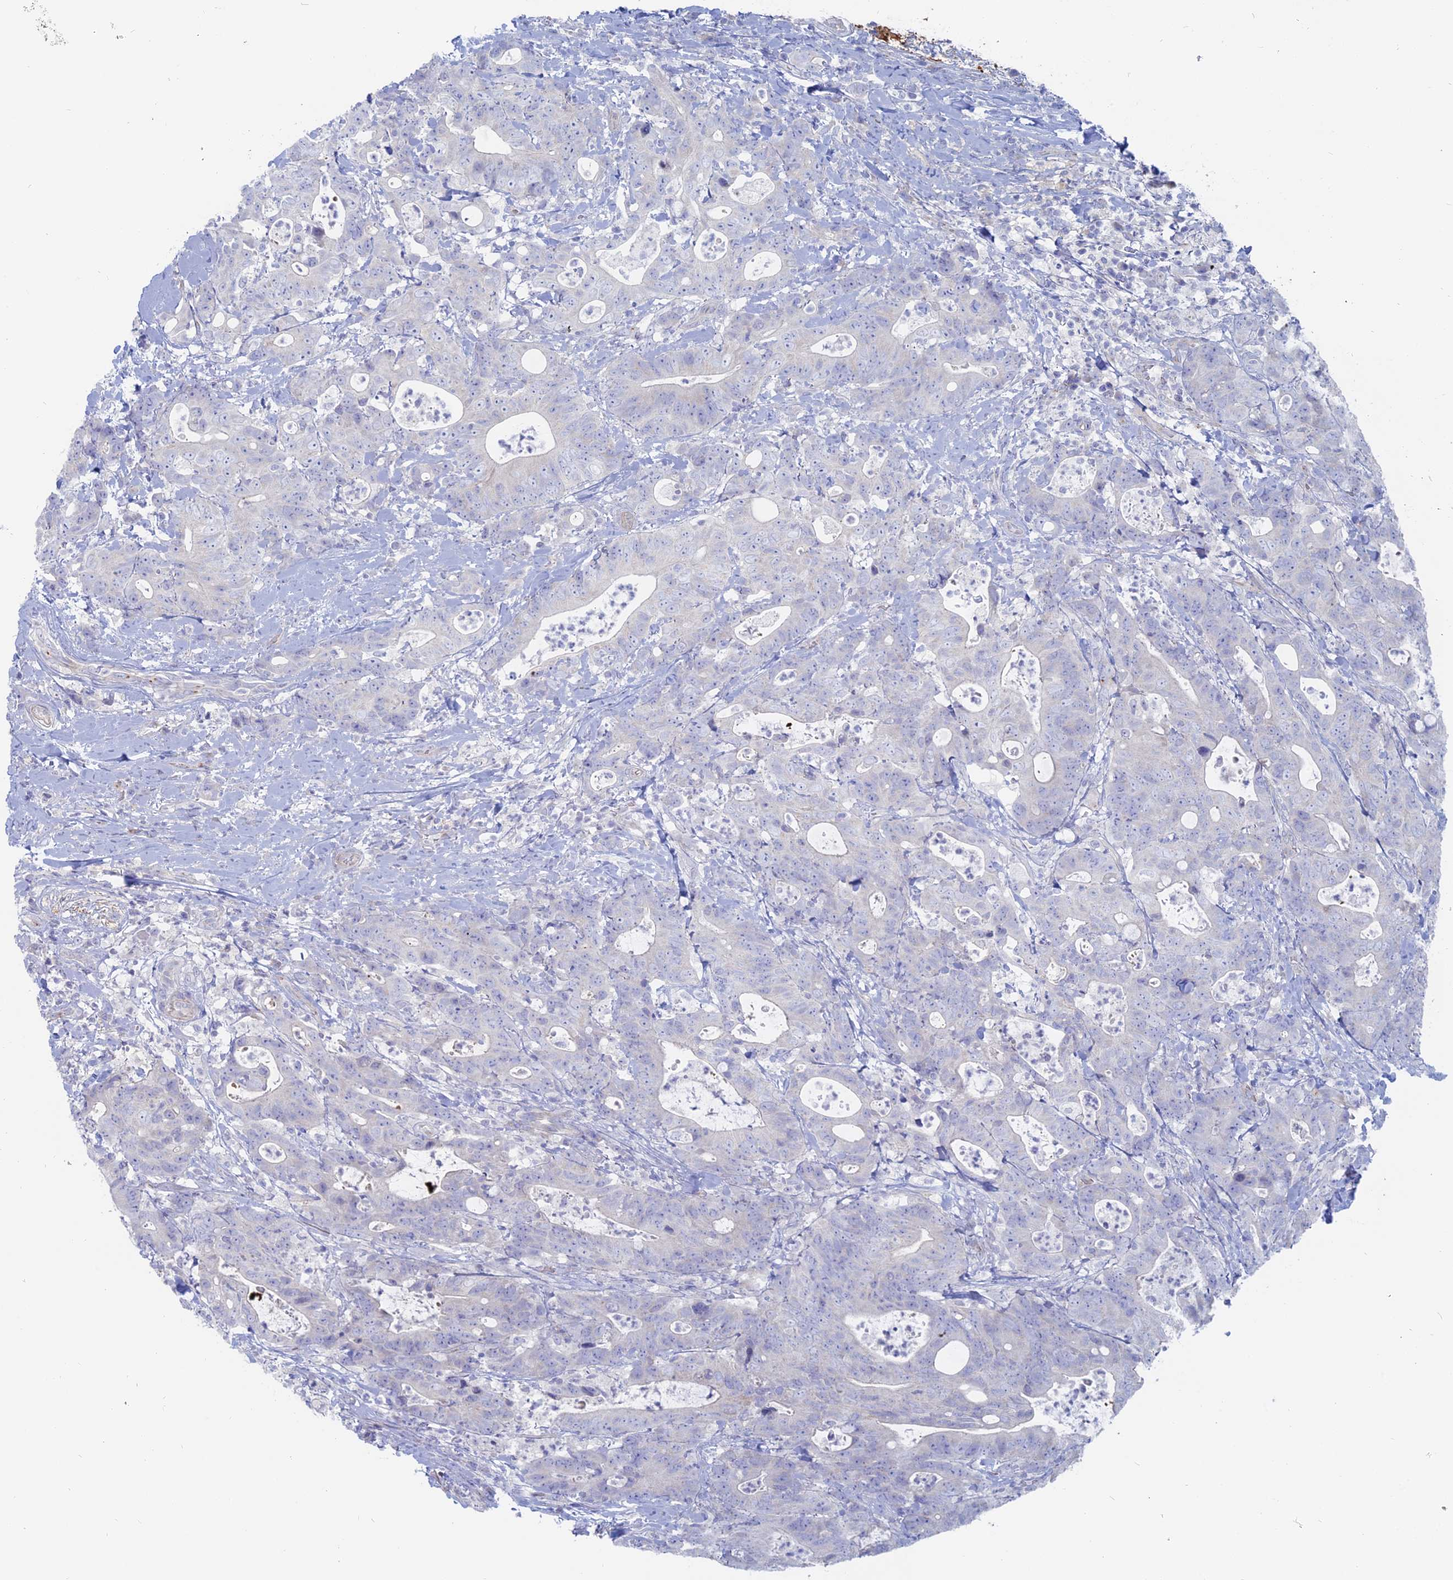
{"staining": {"intensity": "negative", "quantity": "none", "location": "none"}, "tissue": "colorectal cancer", "cell_type": "Tumor cells", "image_type": "cancer", "snomed": [{"axis": "morphology", "description": "Adenocarcinoma, NOS"}, {"axis": "topography", "description": "Colon"}], "caption": "IHC photomicrograph of adenocarcinoma (colorectal) stained for a protein (brown), which exhibits no positivity in tumor cells.", "gene": "TBC1D30", "patient": {"sex": "female", "age": 82}}